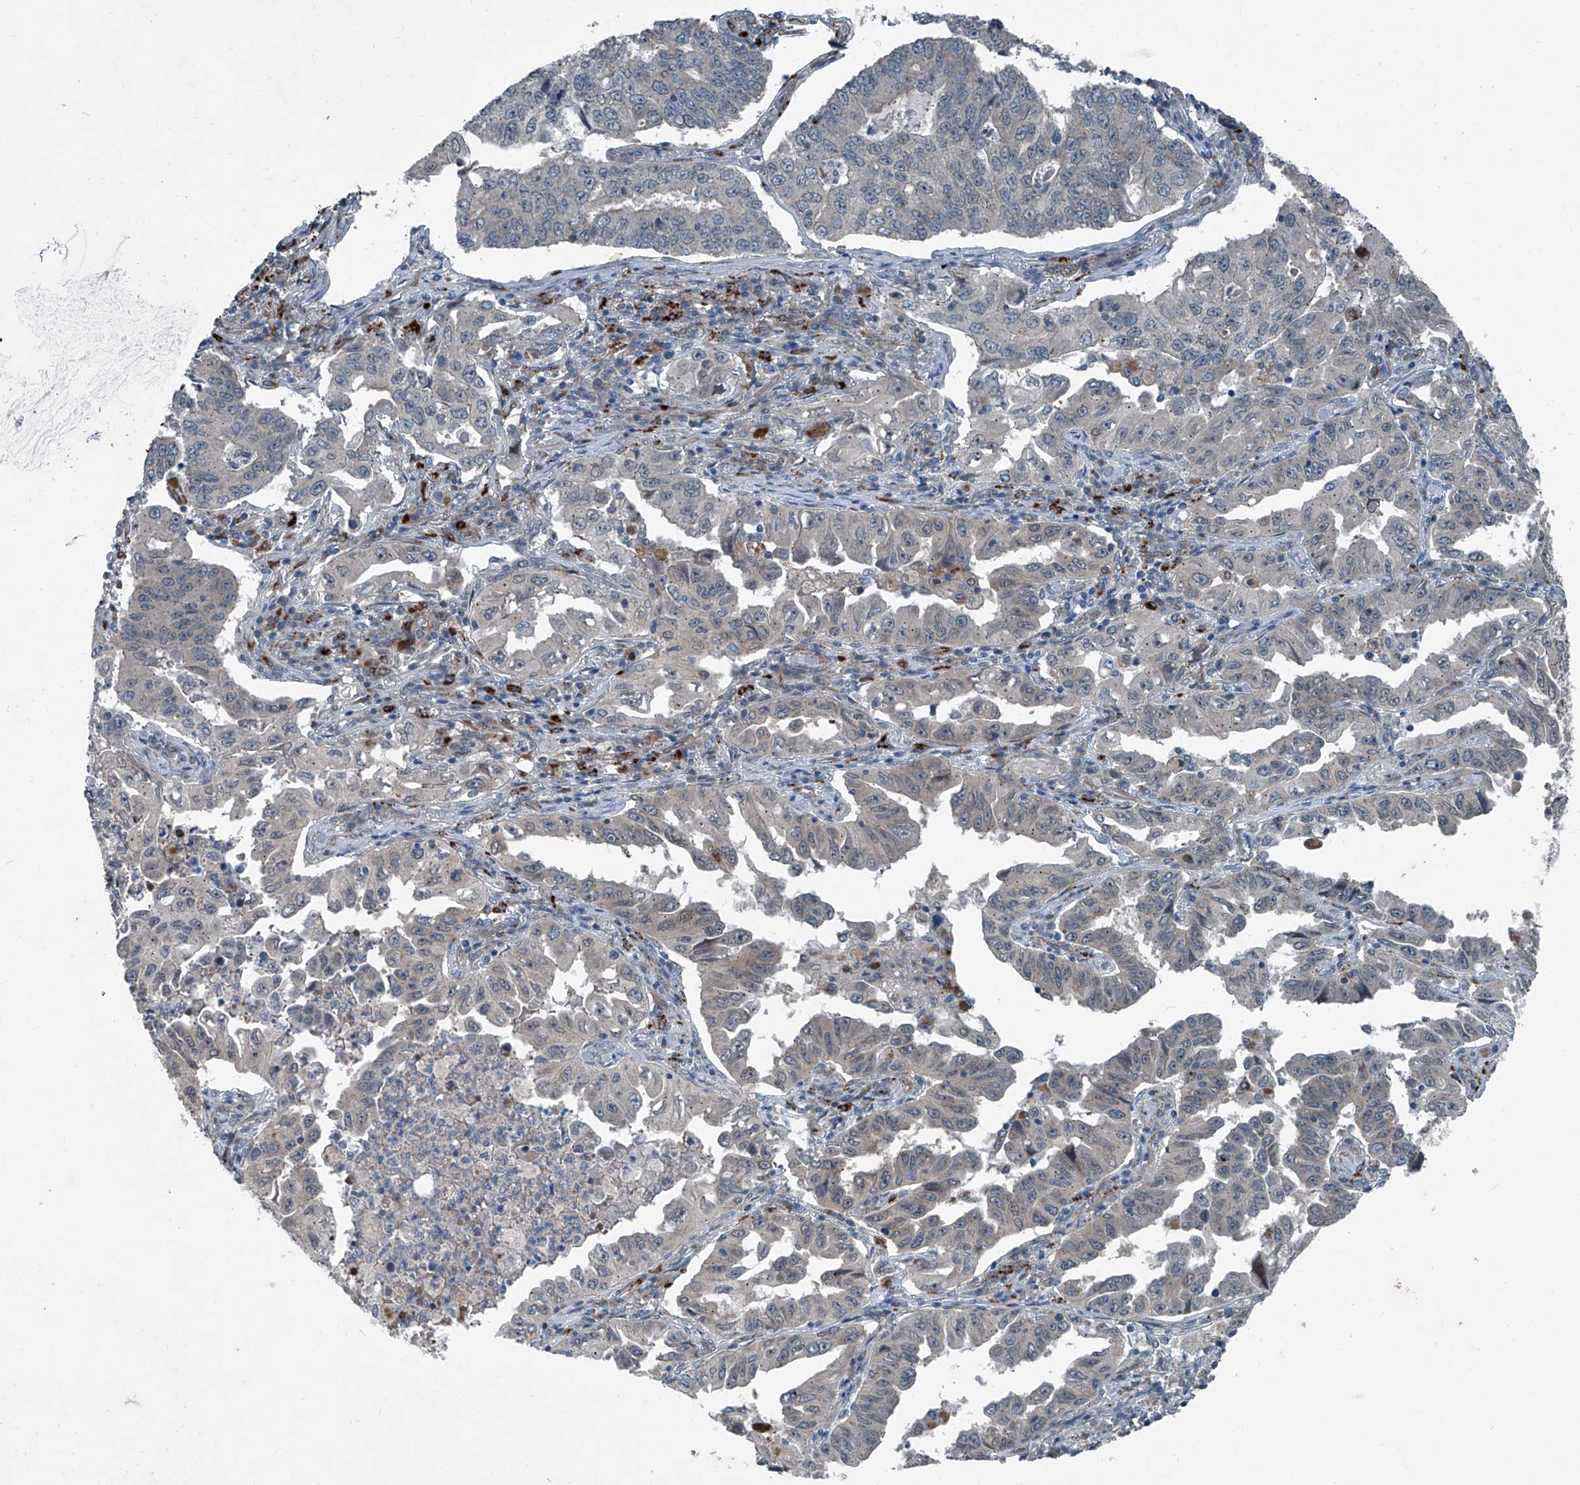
{"staining": {"intensity": "moderate", "quantity": ">75%", "location": "cytoplasmic/membranous"}, "tissue": "lung cancer", "cell_type": "Tumor cells", "image_type": "cancer", "snomed": [{"axis": "morphology", "description": "Adenocarcinoma, NOS"}, {"axis": "topography", "description": "Lung"}], "caption": "Immunohistochemical staining of lung cancer demonstrates medium levels of moderate cytoplasmic/membranous protein expression in approximately >75% of tumor cells.", "gene": "SENP2", "patient": {"sex": "female", "age": 51}}